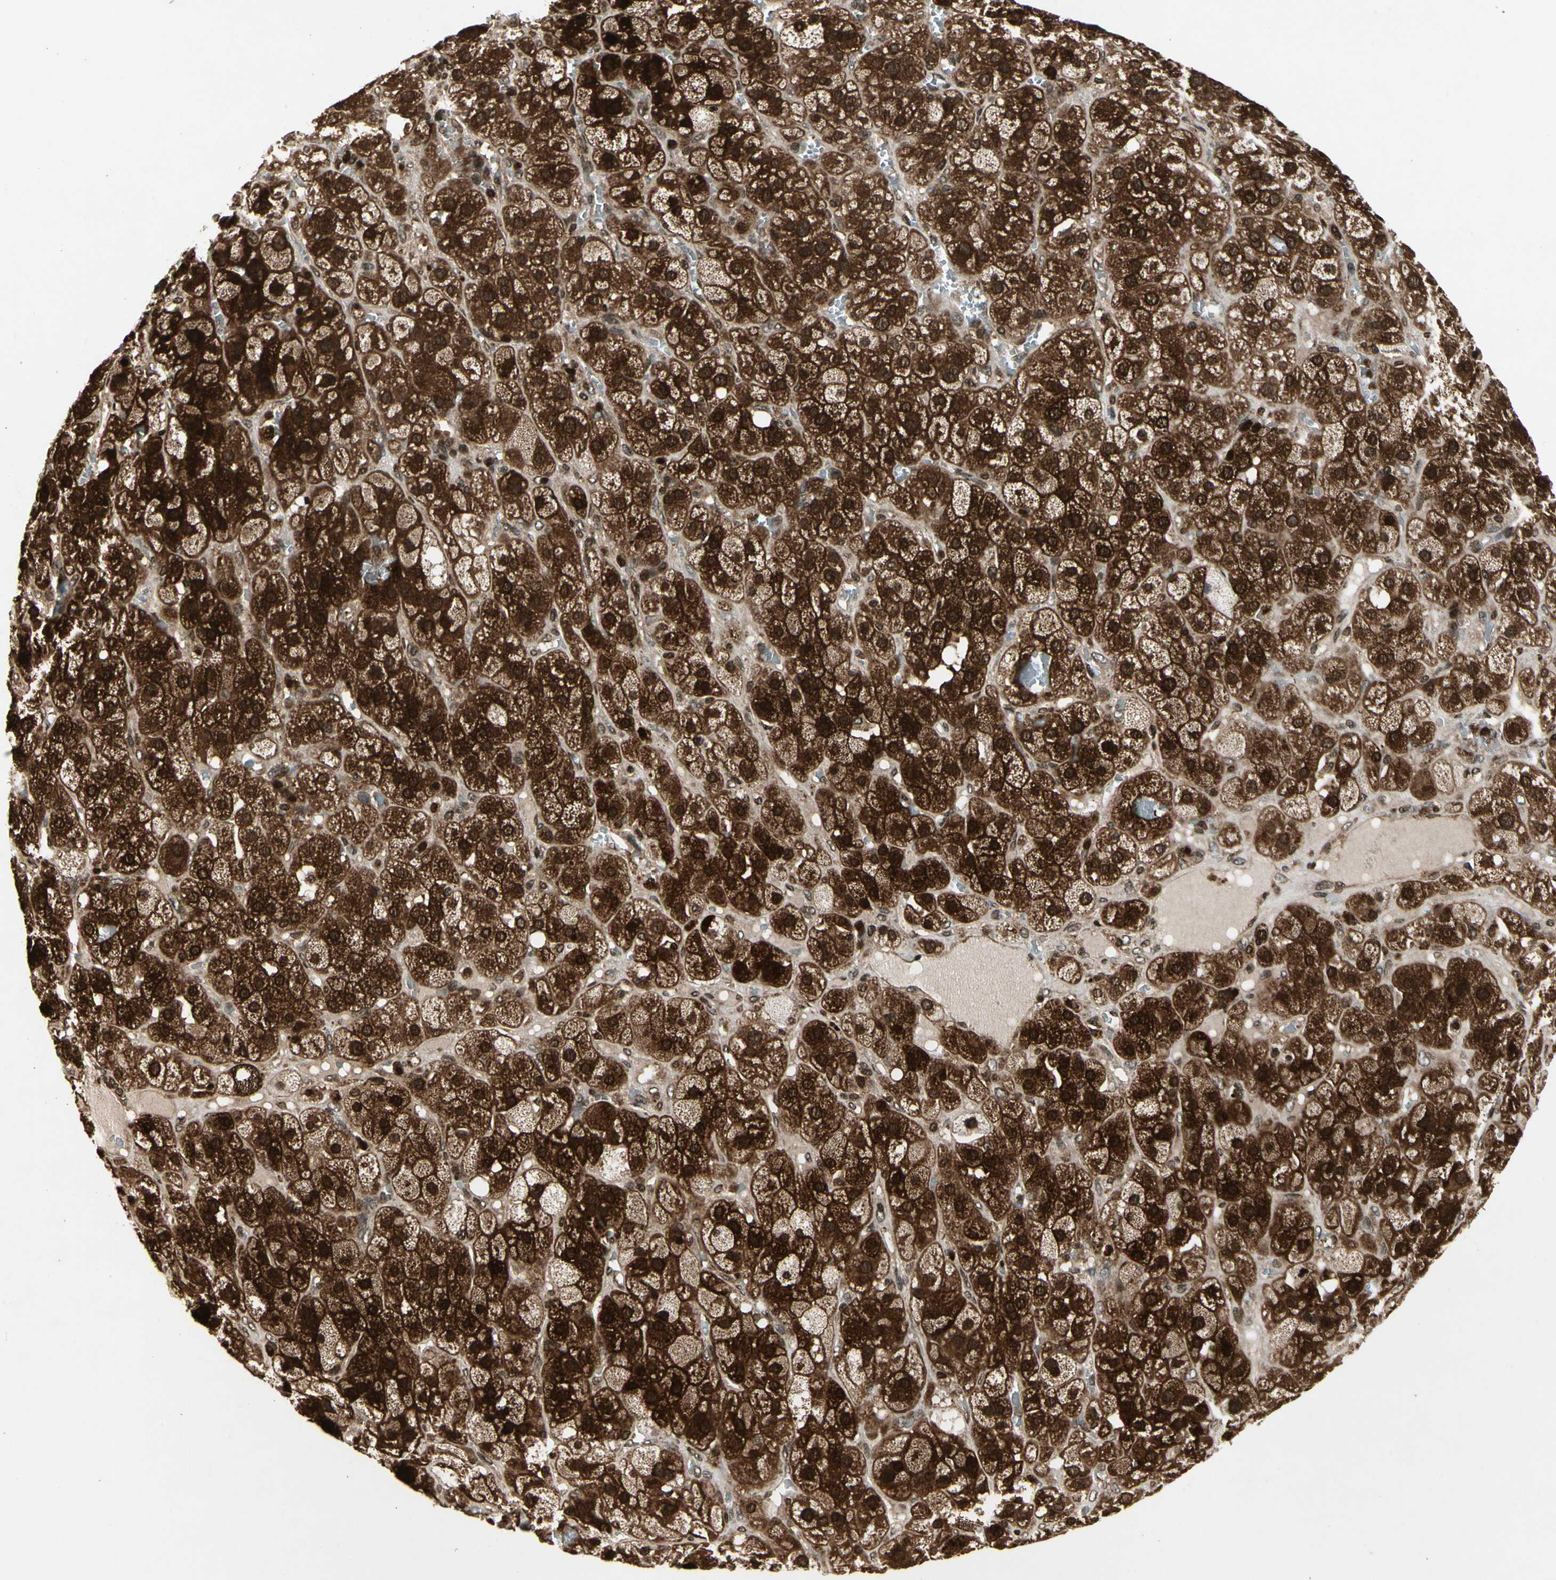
{"staining": {"intensity": "strong", "quantity": ">75%", "location": "cytoplasmic/membranous,nuclear"}, "tissue": "adrenal gland", "cell_type": "Glandular cells", "image_type": "normal", "snomed": [{"axis": "morphology", "description": "Normal tissue, NOS"}, {"axis": "topography", "description": "Adrenal gland"}], "caption": "Benign adrenal gland was stained to show a protein in brown. There is high levels of strong cytoplasmic/membranous,nuclear positivity in about >75% of glandular cells.", "gene": "GLRX", "patient": {"sex": "female", "age": 47}}